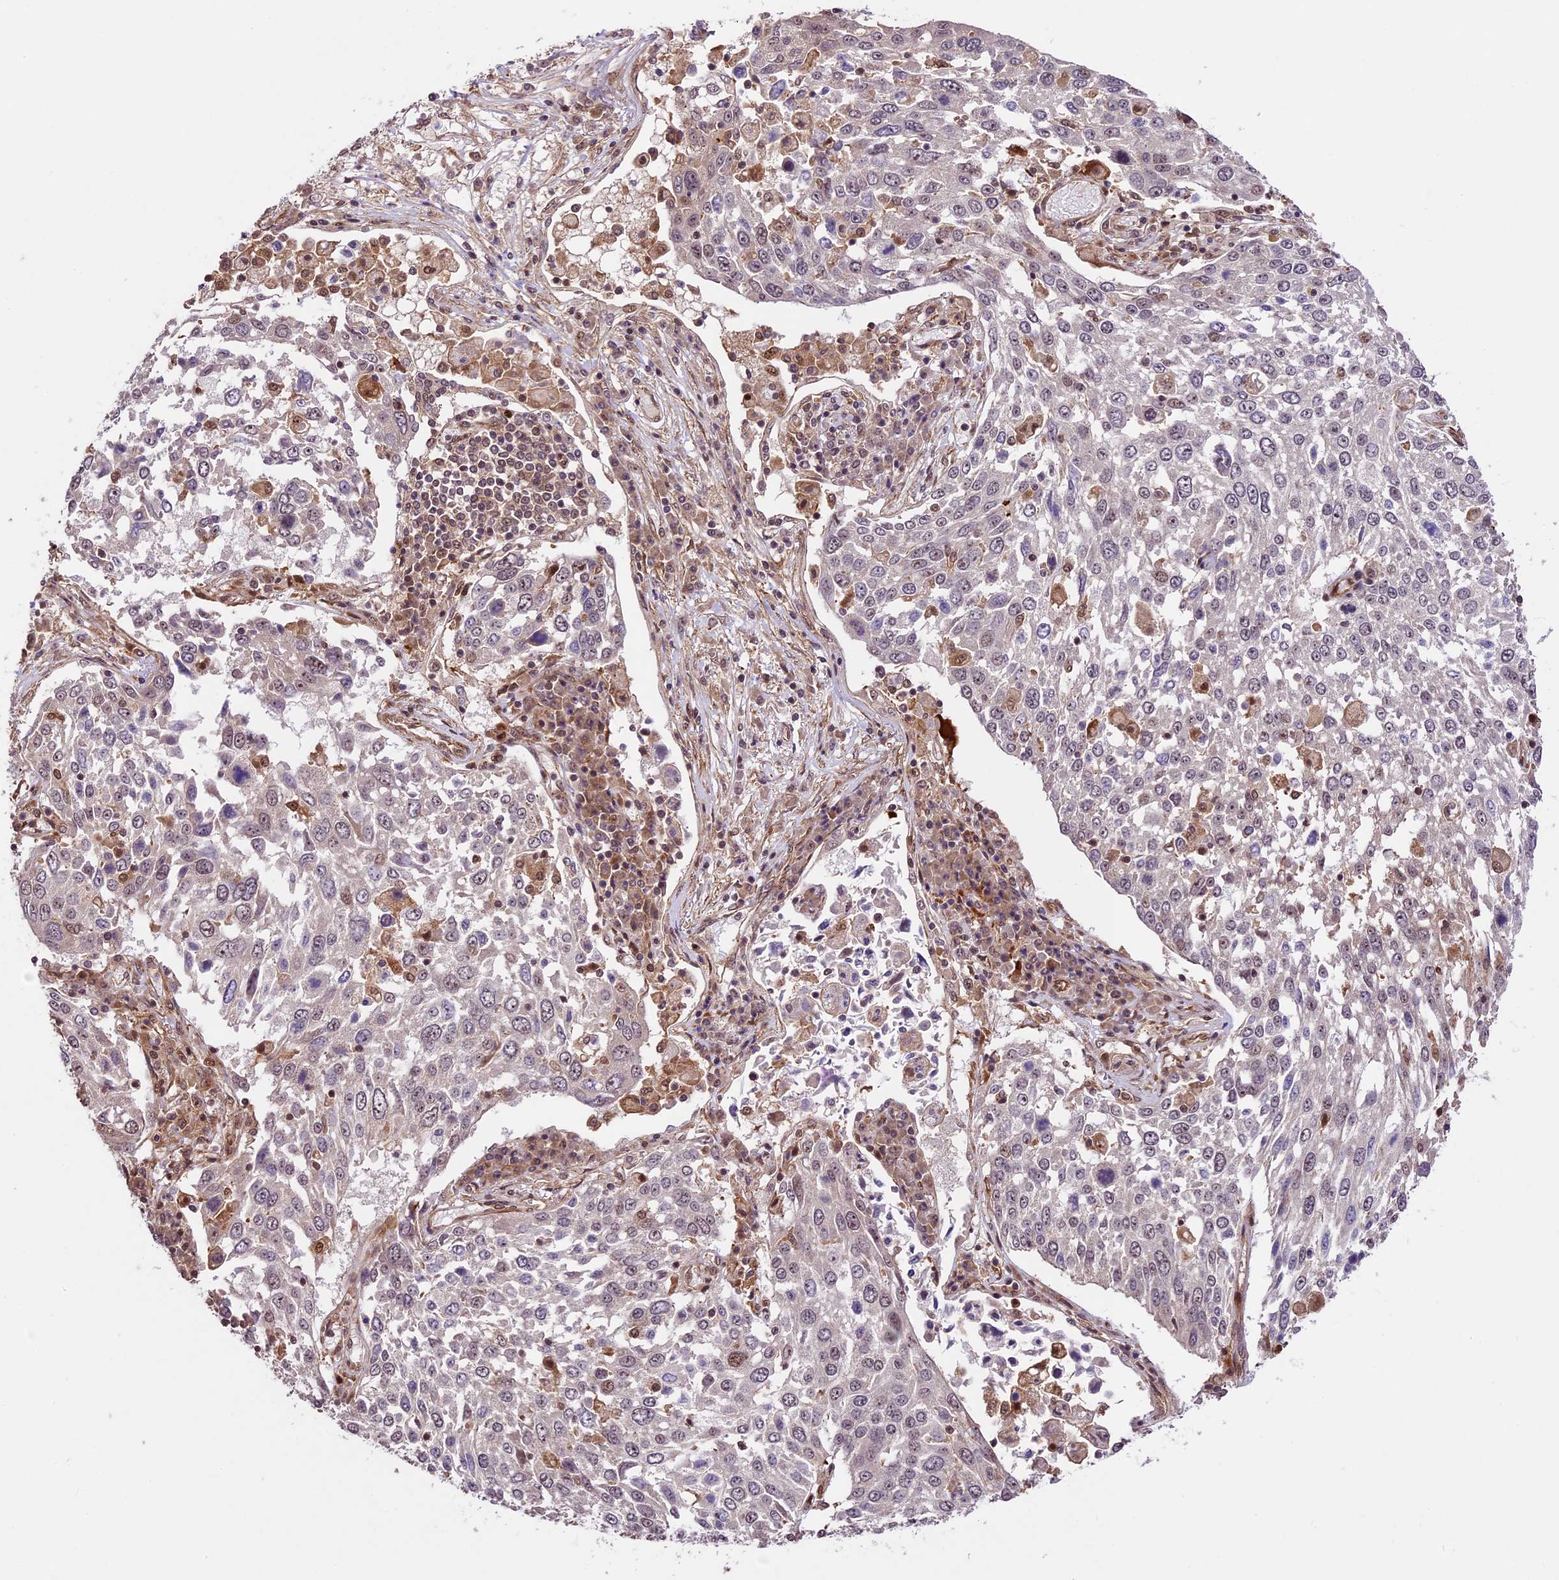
{"staining": {"intensity": "moderate", "quantity": "<25%", "location": "nuclear"}, "tissue": "lung cancer", "cell_type": "Tumor cells", "image_type": "cancer", "snomed": [{"axis": "morphology", "description": "Squamous cell carcinoma, NOS"}, {"axis": "topography", "description": "Lung"}], "caption": "A high-resolution histopathology image shows IHC staining of lung cancer (squamous cell carcinoma), which demonstrates moderate nuclear positivity in approximately <25% of tumor cells.", "gene": "DHX38", "patient": {"sex": "male", "age": 65}}